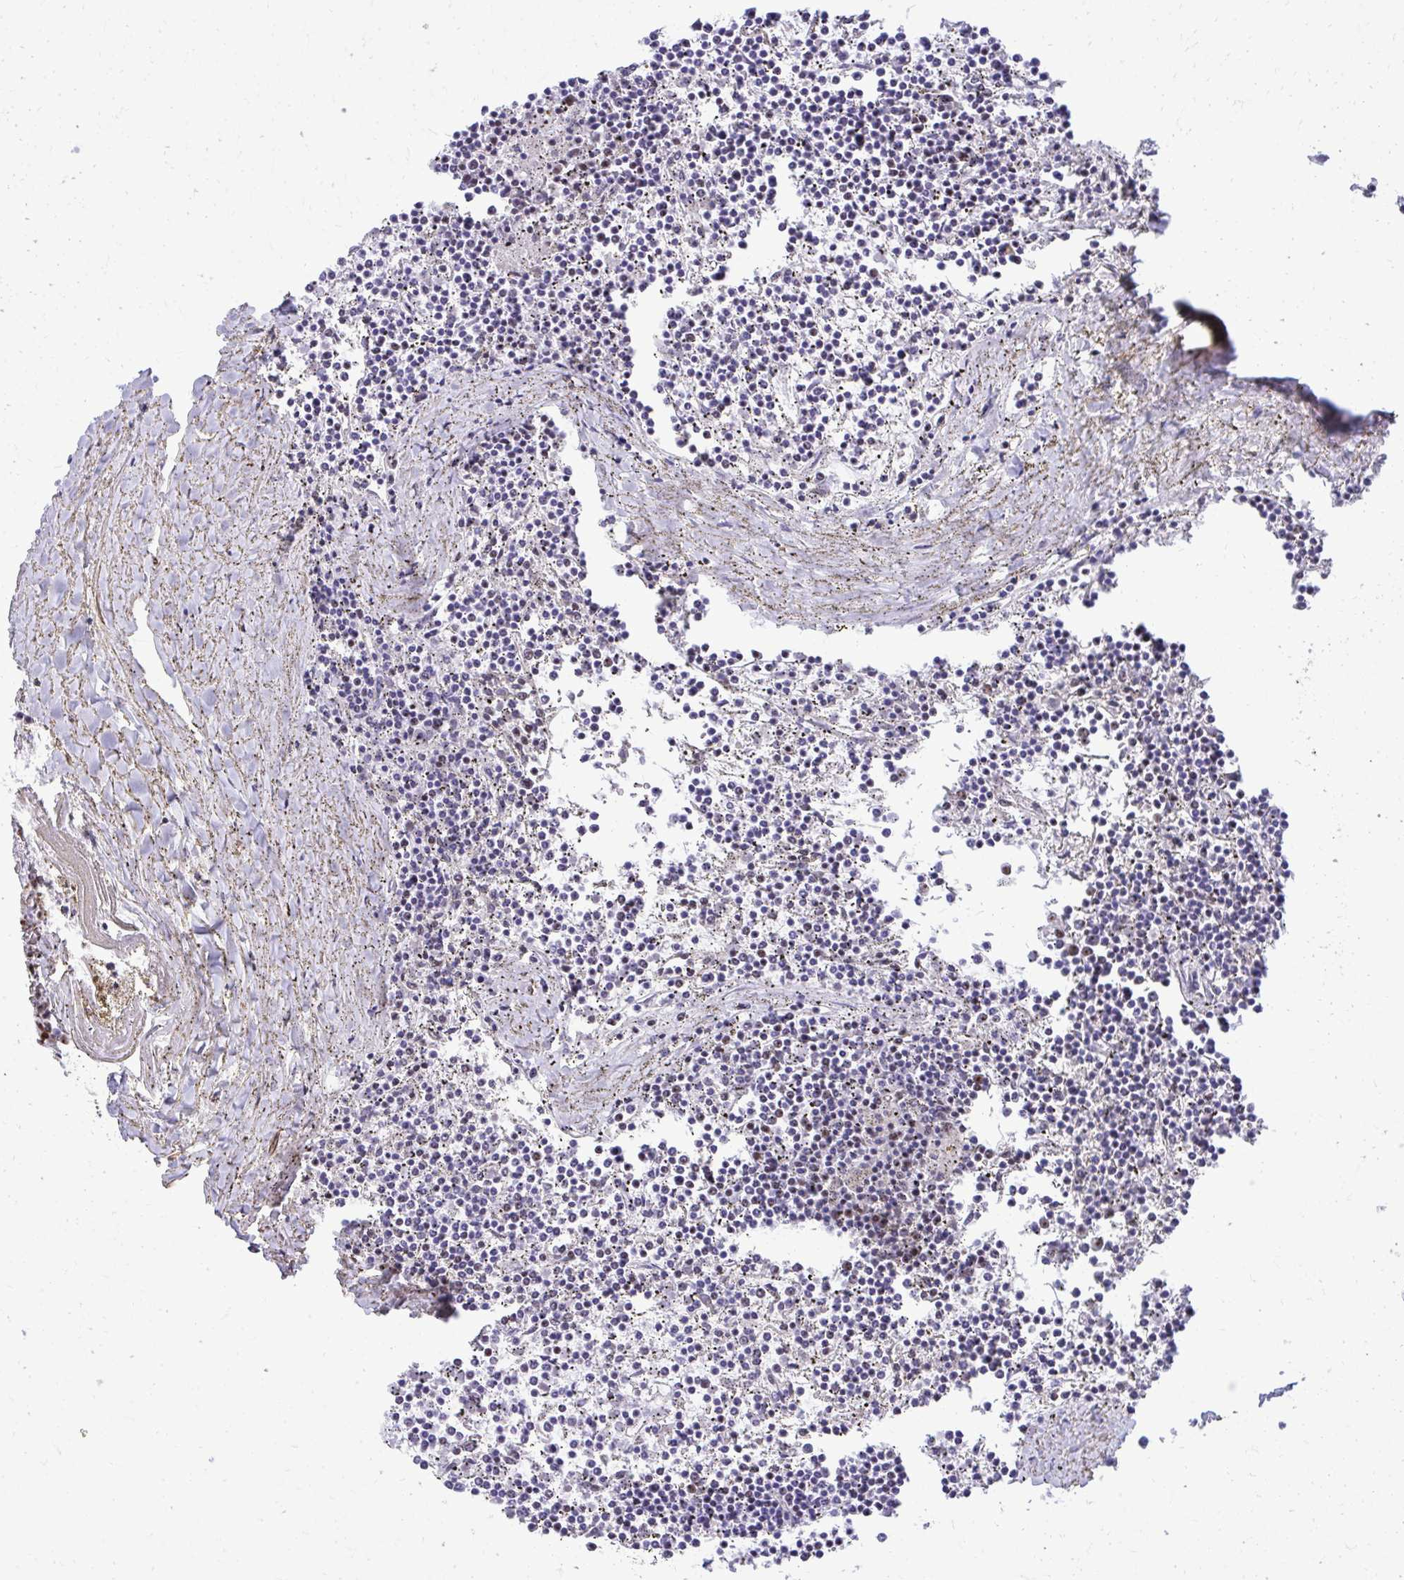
{"staining": {"intensity": "negative", "quantity": "none", "location": "none"}, "tissue": "lymphoma", "cell_type": "Tumor cells", "image_type": "cancer", "snomed": [{"axis": "morphology", "description": "Malignant lymphoma, non-Hodgkin's type, Low grade"}, {"axis": "topography", "description": "Spleen"}], "caption": "The micrograph shows no significant positivity in tumor cells of lymphoma. (DAB (3,3'-diaminobenzidine) IHC with hematoxylin counter stain).", "gene": "PELP1", "patient": {"sex": "female", "age": 19}}